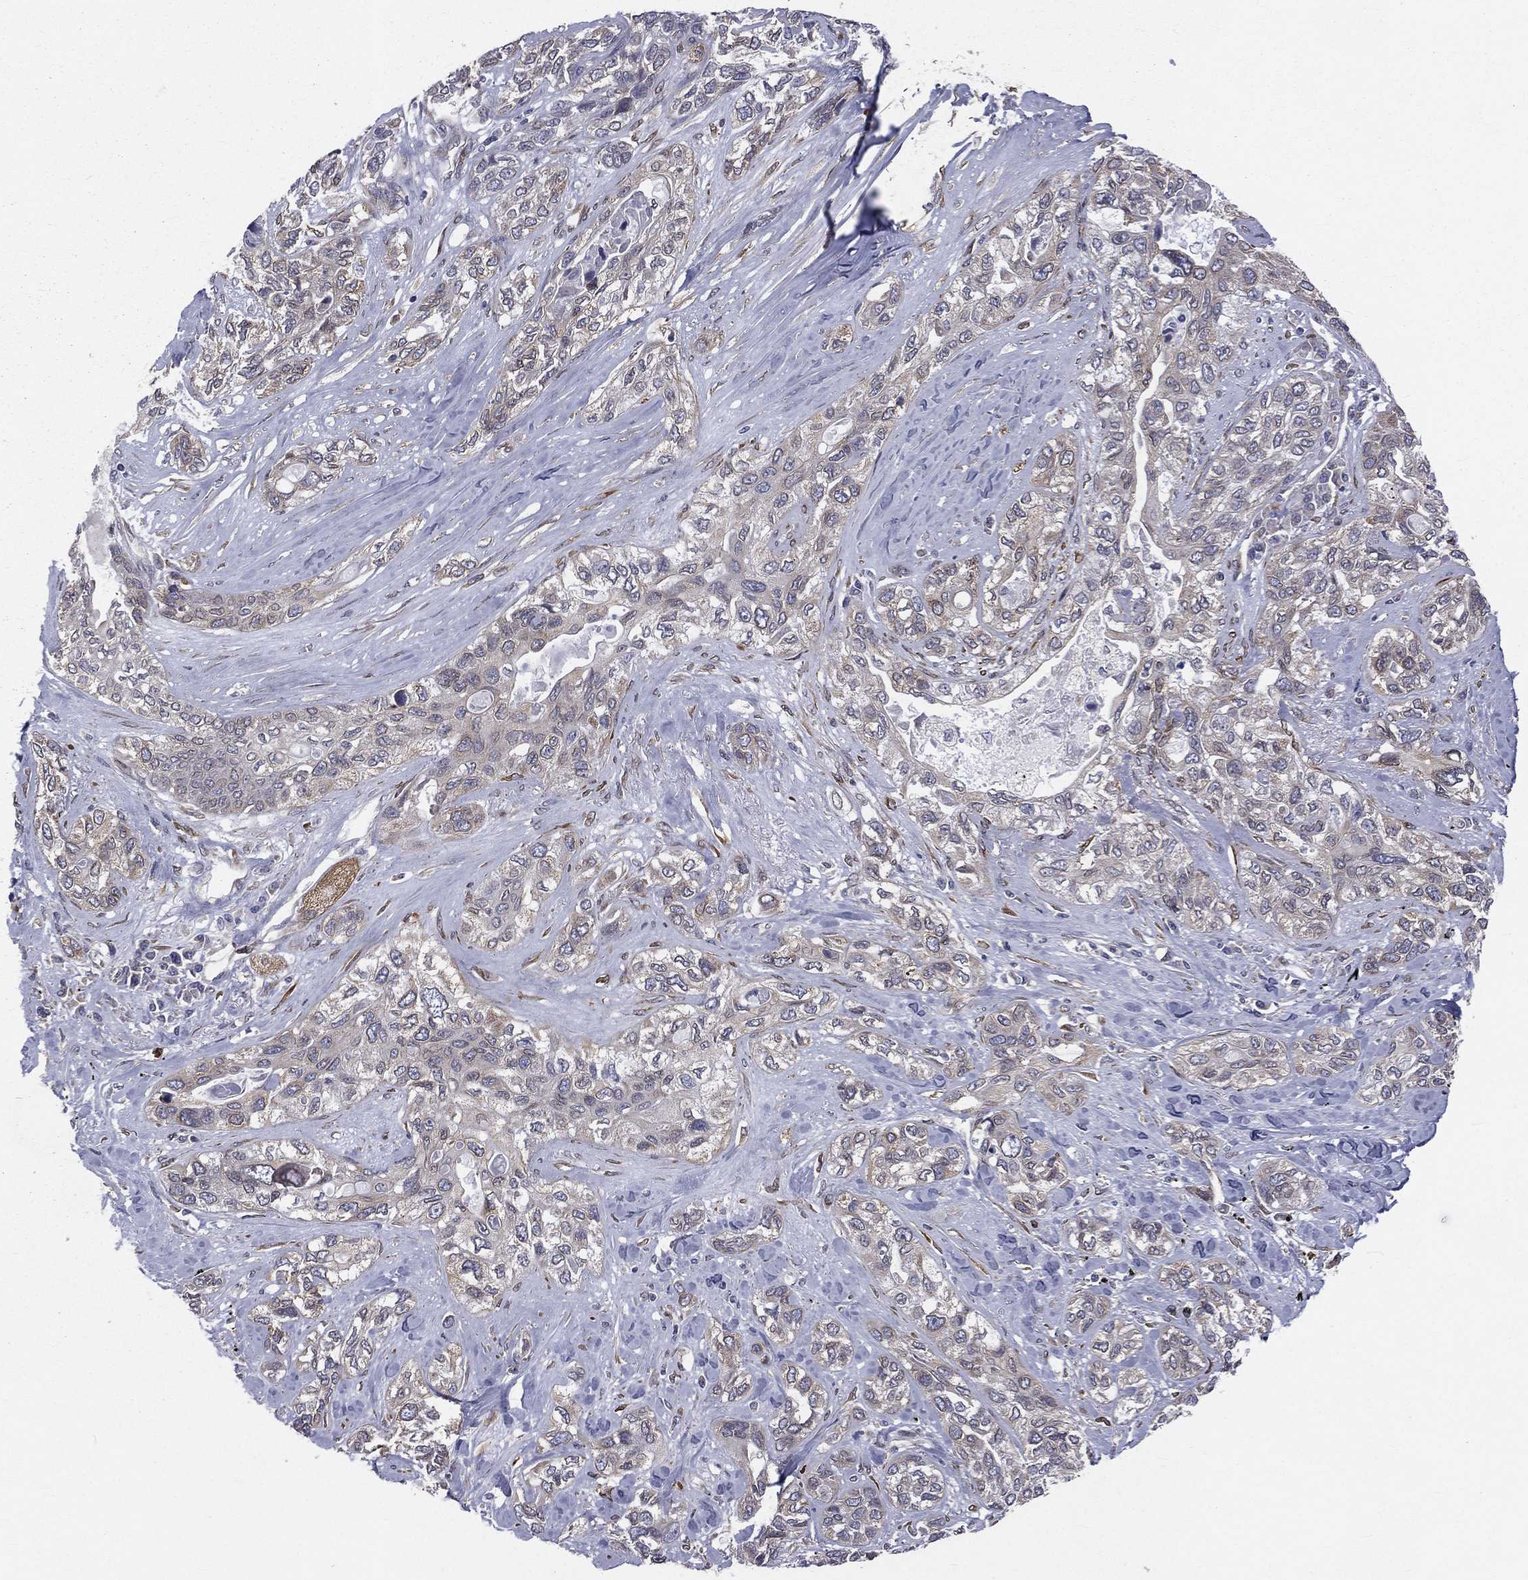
{"staining": {"intensity": "negative", "quantity": "none", "location": "none"}, "tissue": "lung cancer", "cell_type": "Tumor cells", "image_type": "cancer", "snomed": [{"axis": "morphology", "description": "Squamous cell carcinoma, NOS"}, {"axis": "topography", "description": "Lung"}], "caption": "This is an IHC micrograph of squamous cell carcinoma (lung). There is no staining in tumor cells.", "gene": "PGRMC1", "patient": {"sex": "female", "age": 70}}